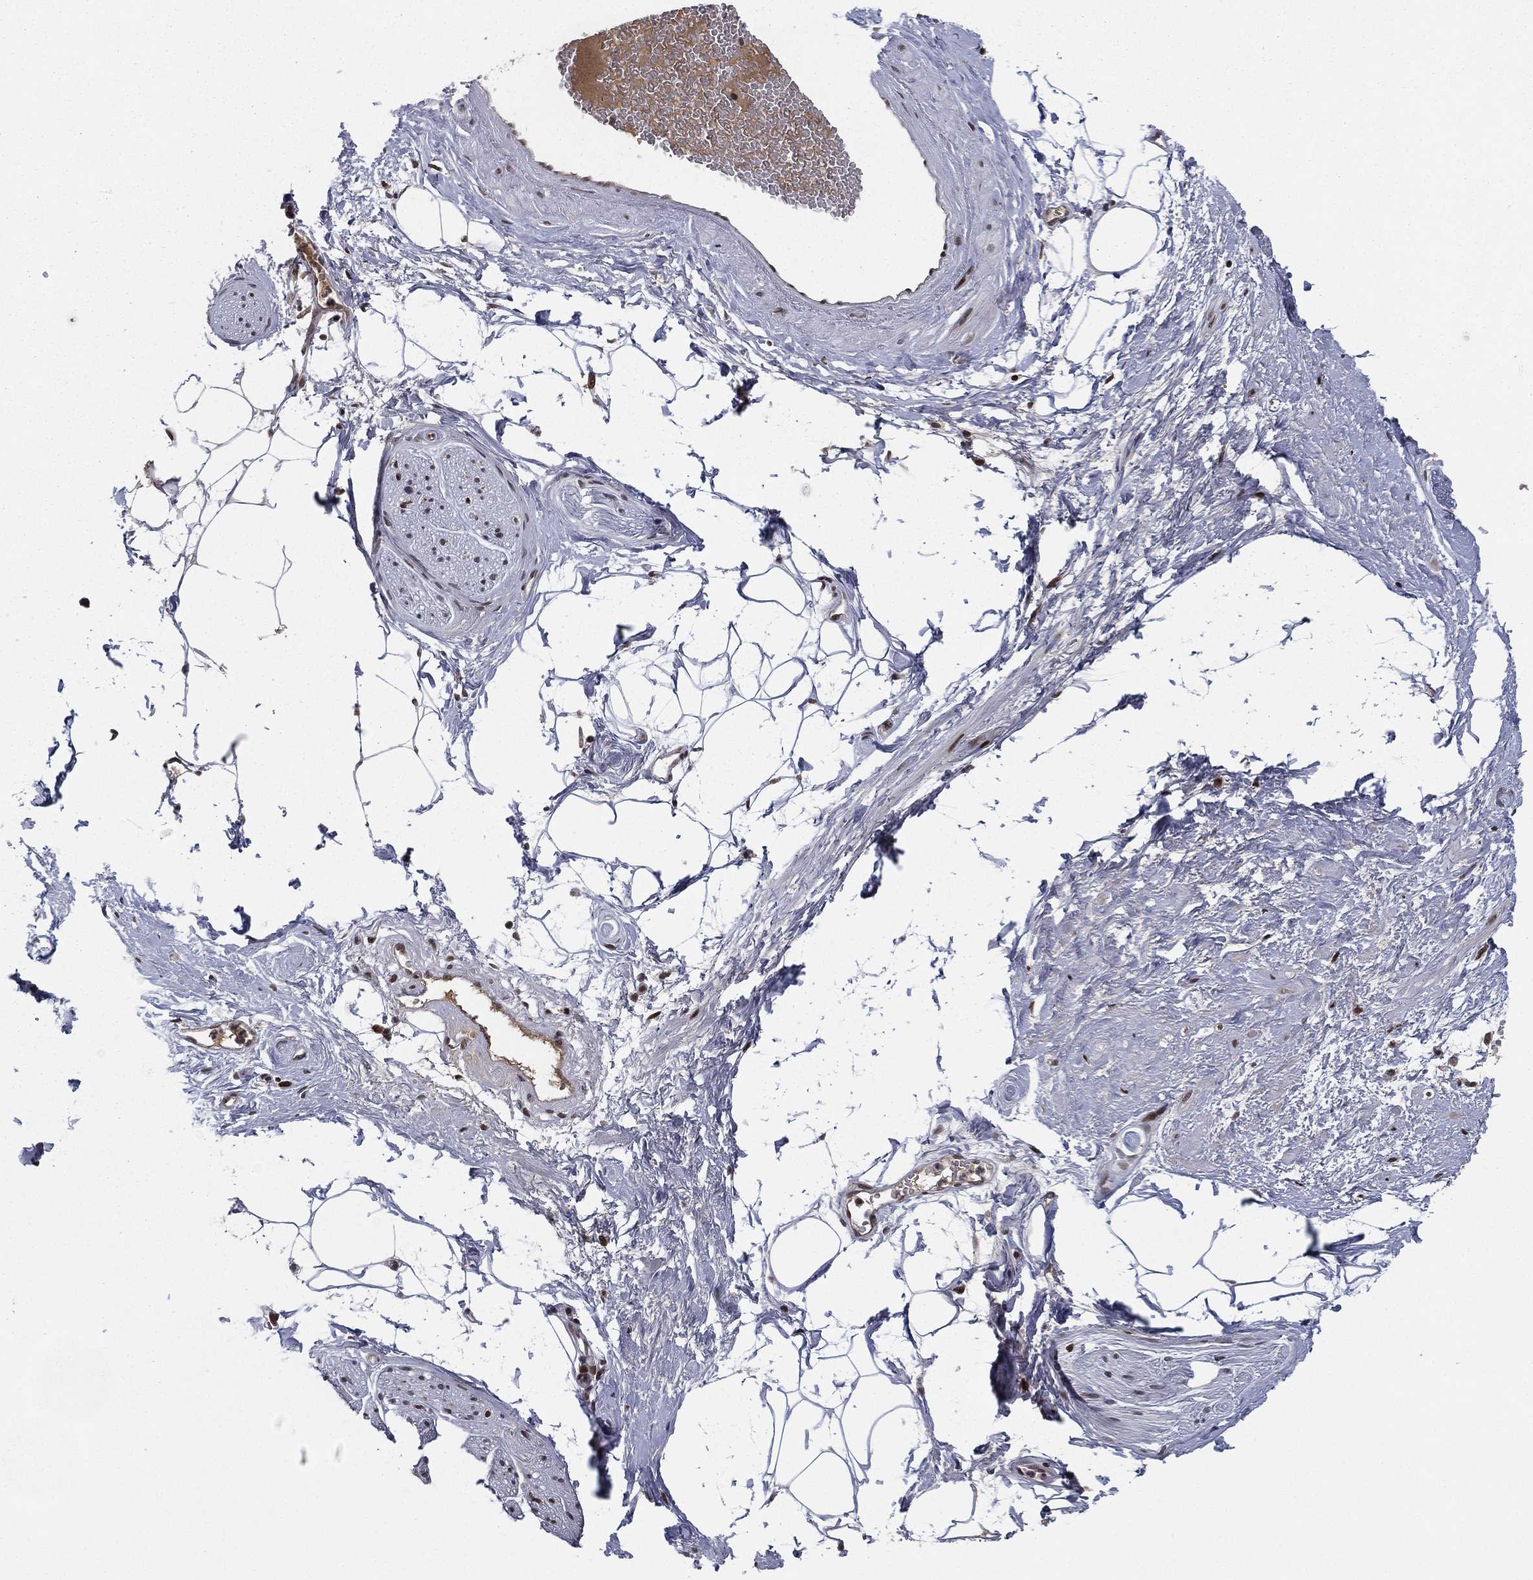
{"staining": {"intensity": "negative", "quantity": "none", "location": "none"}, "tissue": "adipose tissue", "cell_type": "Adipocytes", "image_type": "normal", "snomed": [{"axis": "morphology", "description": "Normal tissue, NOS"}, {"axis": "topography", "description": "Prostate"}, {"axis": "topography", "description": "Peripheral nerve tissue"}], "caption": "An immunohistochemistry photomicrograph of unremarkable adipose tissue is shown. There is no staining in adipocytes of adipose tissue. (DAB immunohistochemistry (IHC) visualized using brightfield microscopy, high magnification).", "gene": "RTF1", "patient": {"sex": "male", "age": 57}}